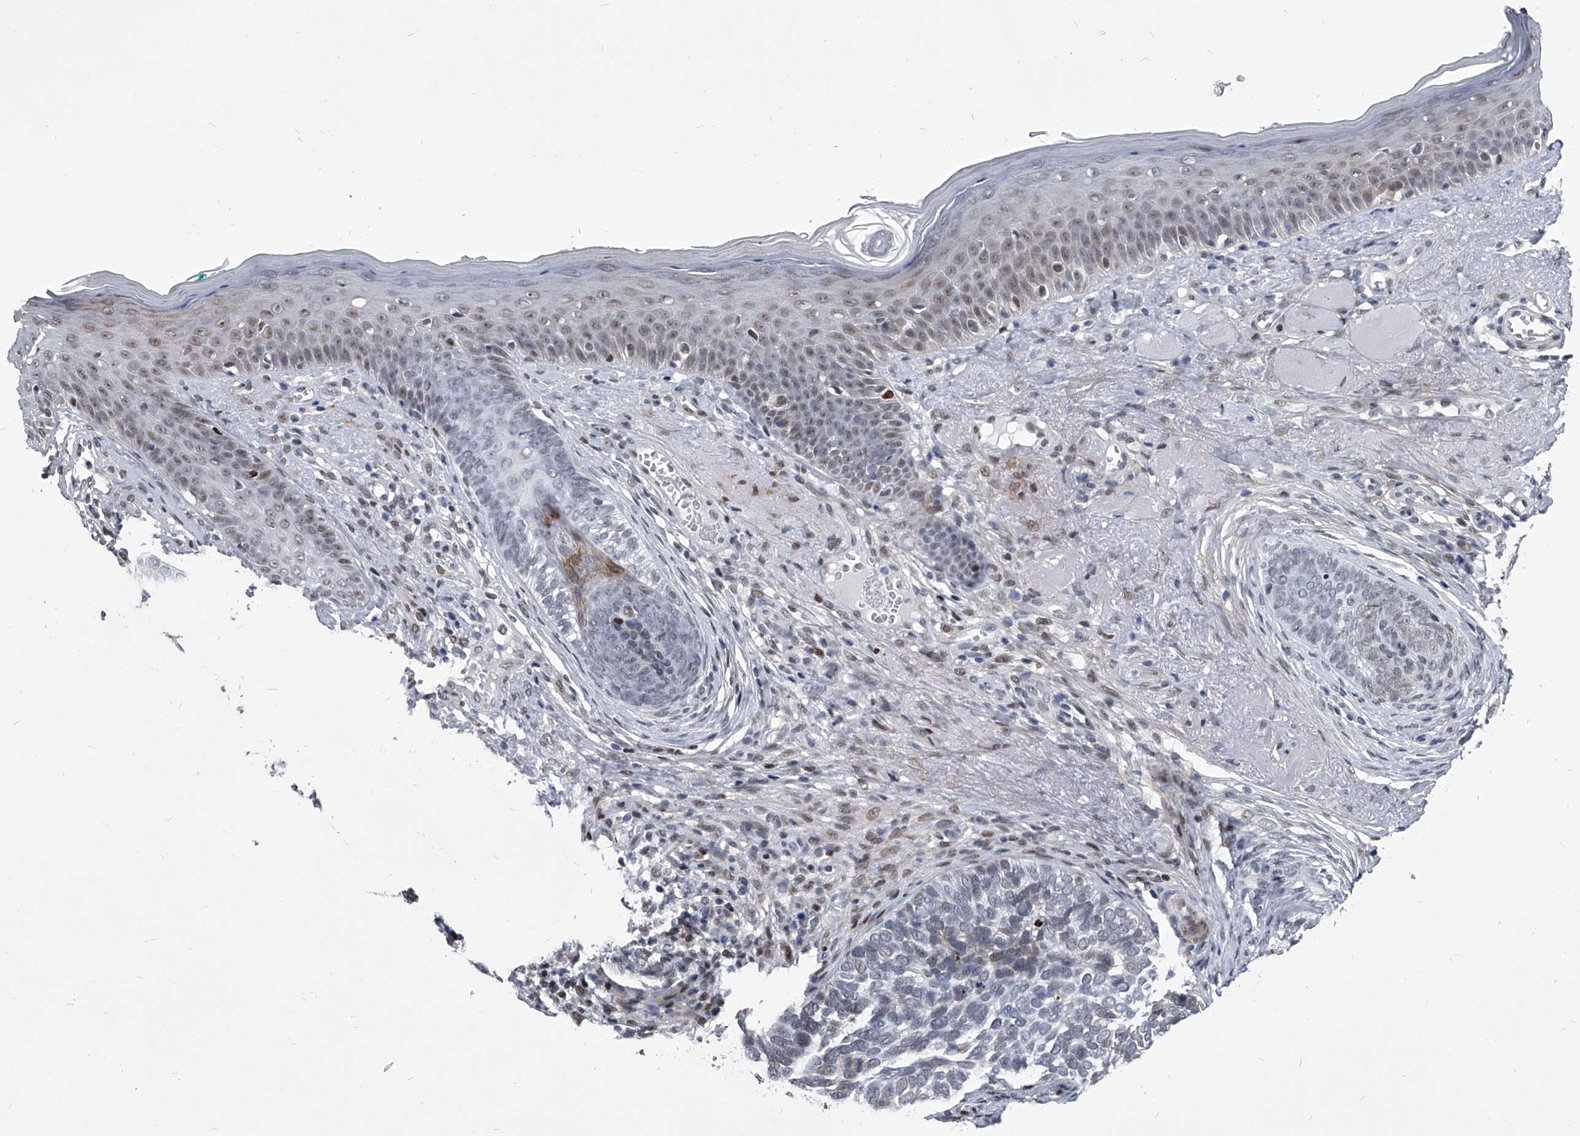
{"staining": {"intensity": "weak", "quantity": "<25%", "location": "nuclear"}, "tissue": "skin cancer", "cell_type": "Tumor cells", "image_type": "cancer", "snomed": [{"axis": "morphology", "description": "Basal cell carcinoma"}, {"axis": "topography", "description": "Skin"}], "caption": "An immunohistochemistry (IHC) micrograph of skin basal cell carcinoma is shown. There is no staining in tumor cells of skin basal cell carcinoma.", "gene": "CMTR1", "patient": {"sex": "male", "age": 62}}